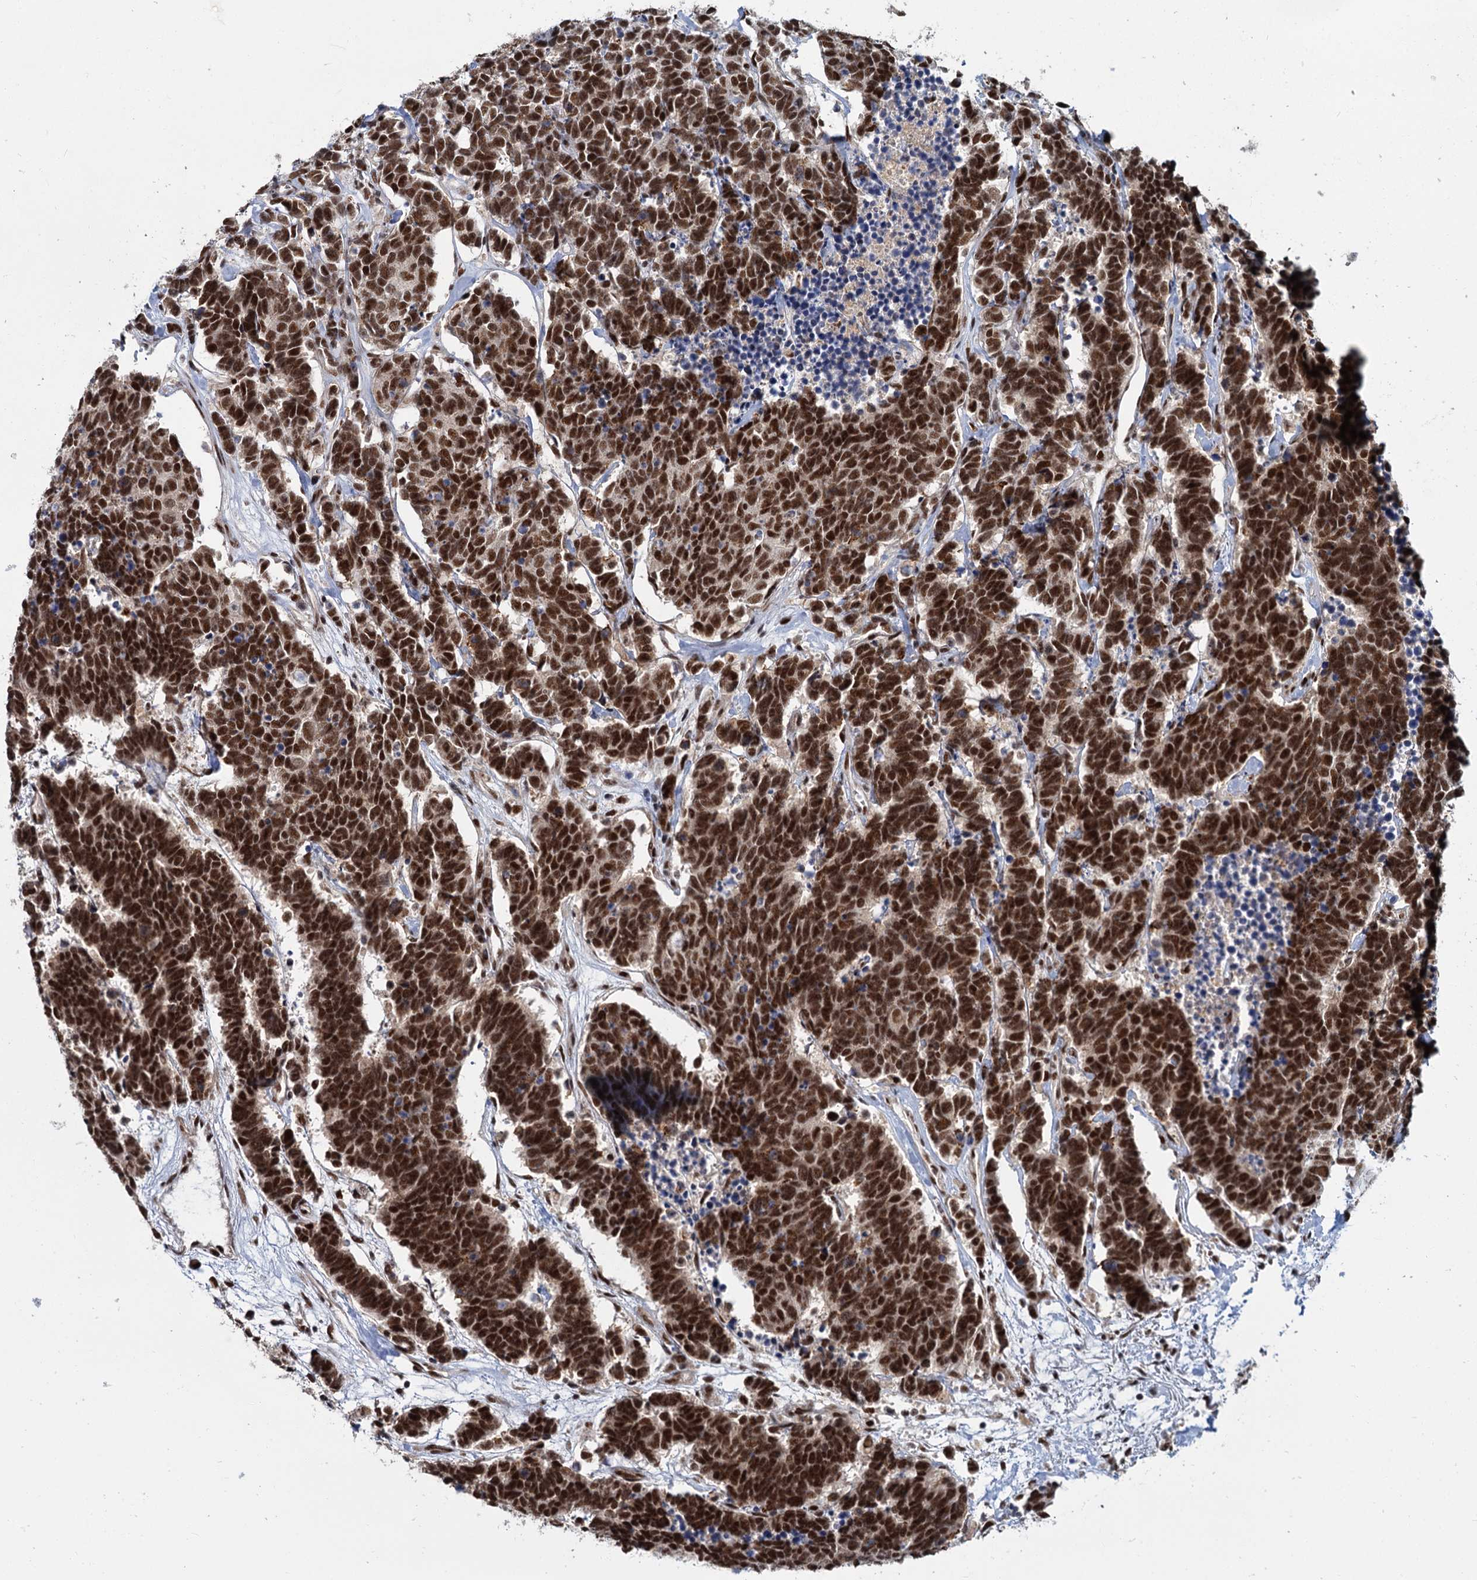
{"staining": {"intensity": "strong", "quantity": ">75%", "location": "nuclear"}, "tissue": "carcinoid", "cell_type": "Tumor cells", "image_type": "cancer", "snomed": [{"axis": "morphology", "description": "Carcinoma, NOS"}, {"axis": "morphology", "description": "Carcinoid, malignant, NOS"}, {"axis": "topography", "description": "Urinary bladder"}], "caption": "Carcinoid stained for a protein (brown) demonstrates strong nuclear positive staining in approximately >75% of tumor cells.", "gene": "WBP4", "patient": {"sex": "male", "age": 57}}